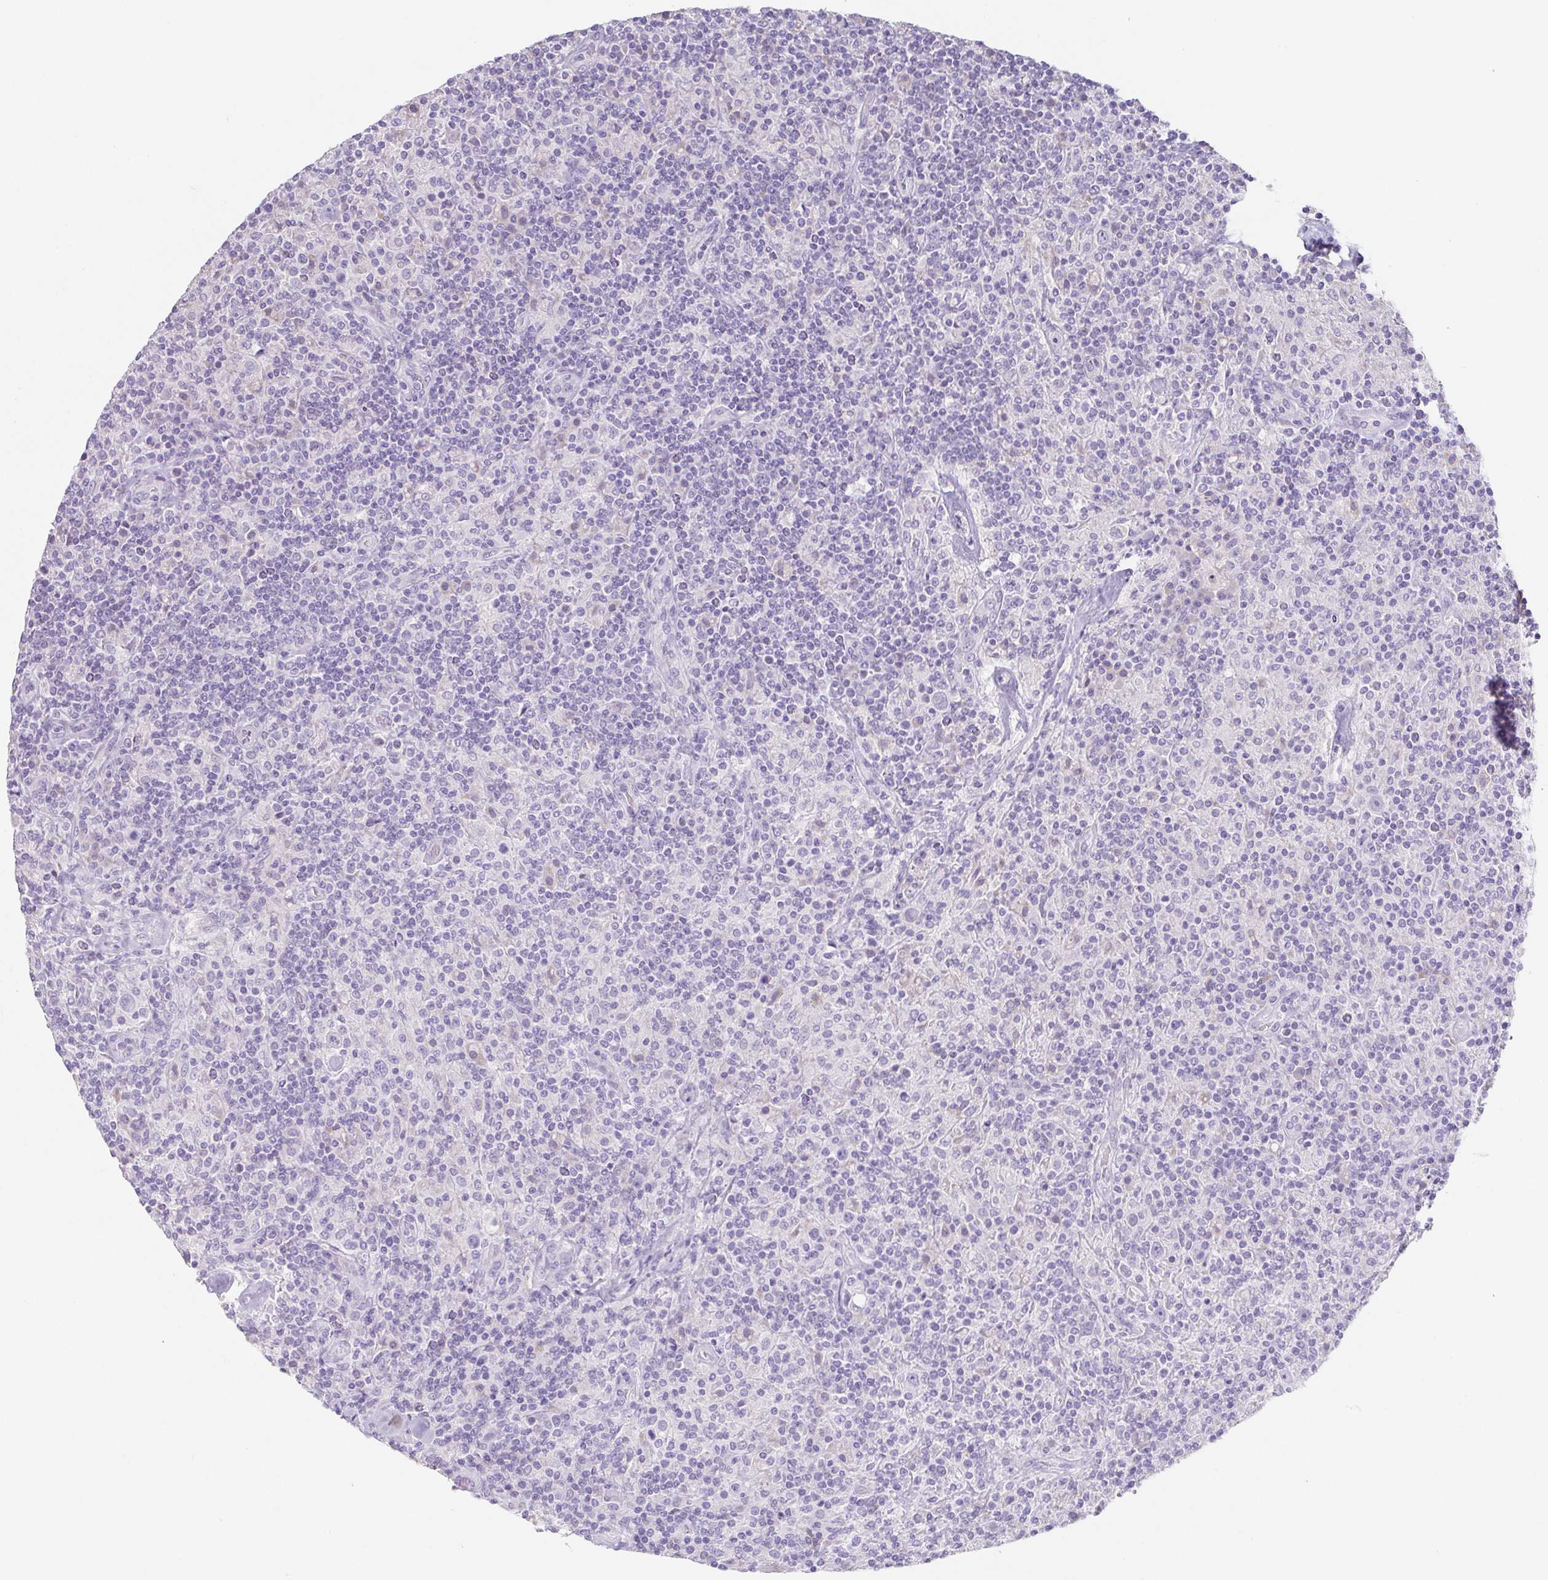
{"staining": {"intensity": "negative", "quantity": "none", "location": "none"}, "tissue": "lymphoma", "cell_type": "Tumor cells", "image_type": "cancer", "snomed": [{"axis": "morphology", "description": "Hodgkin's disease, NOS"}, {"axis": "topography", "description": "Lymph node"}], "caption": "Photomicrograph shows no protein expression in tumor cells of lymphoma tissue.", "gene": "HDGFL1", "patient": {"sex": "male", "age": 70}}